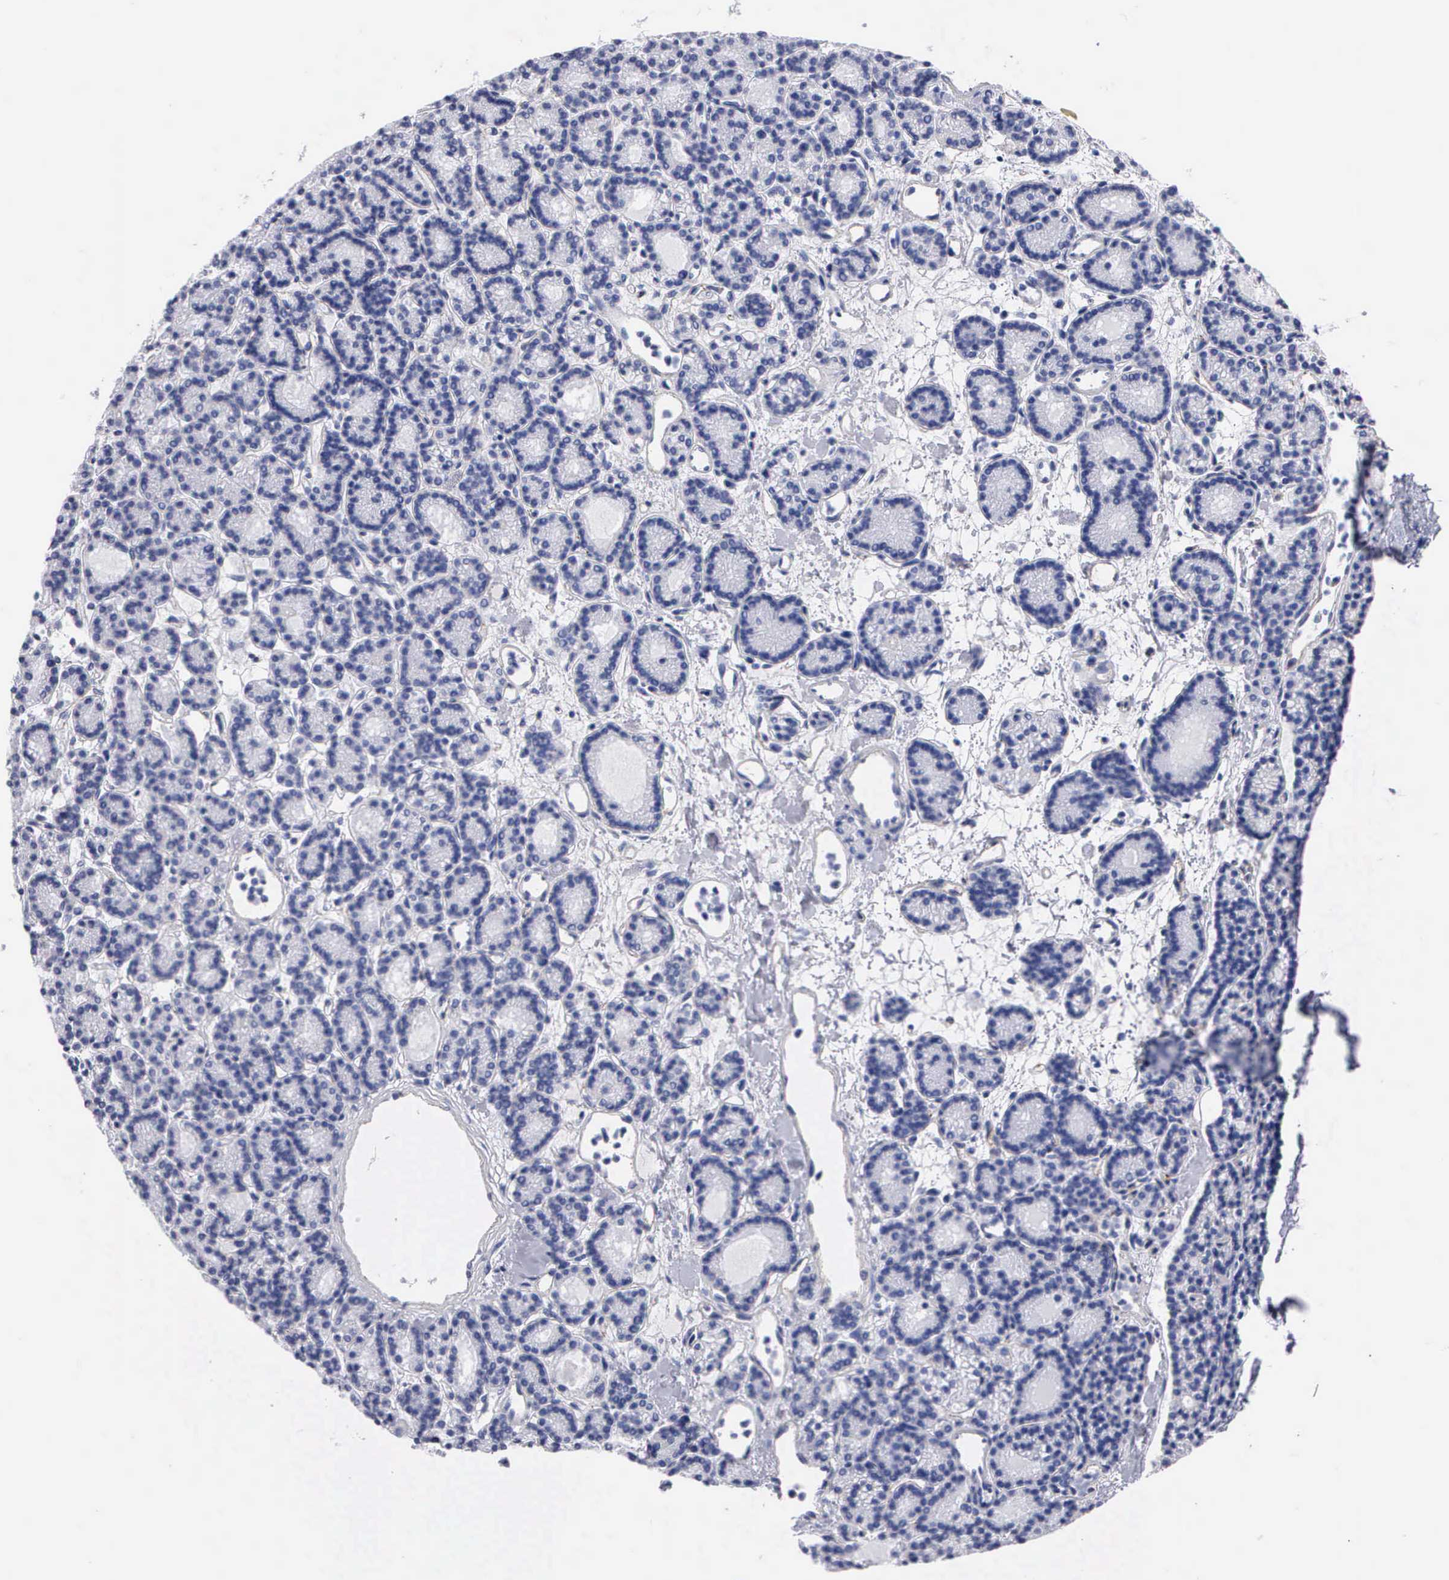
{"staining": {"intensity": "negative", "quantity": "none", "location": "none"}, "tissue": "parathyroid gland", "cell_type": "Glandular cells", "image_type": "normal", "snomed": [{"axis": "morphology", "description": "Normal tissue, NOS"}, {"axis": "topography", "description": "Parathyroid gland"}], "caption": "The image demonstrates no staining of glandular cells in unremarkable parathyroid gland. (DAB IHC visualized using brightfield microscopy, high magnification).", "gene": "CTSL", "patient": {"sex": "male", "age": 85}}